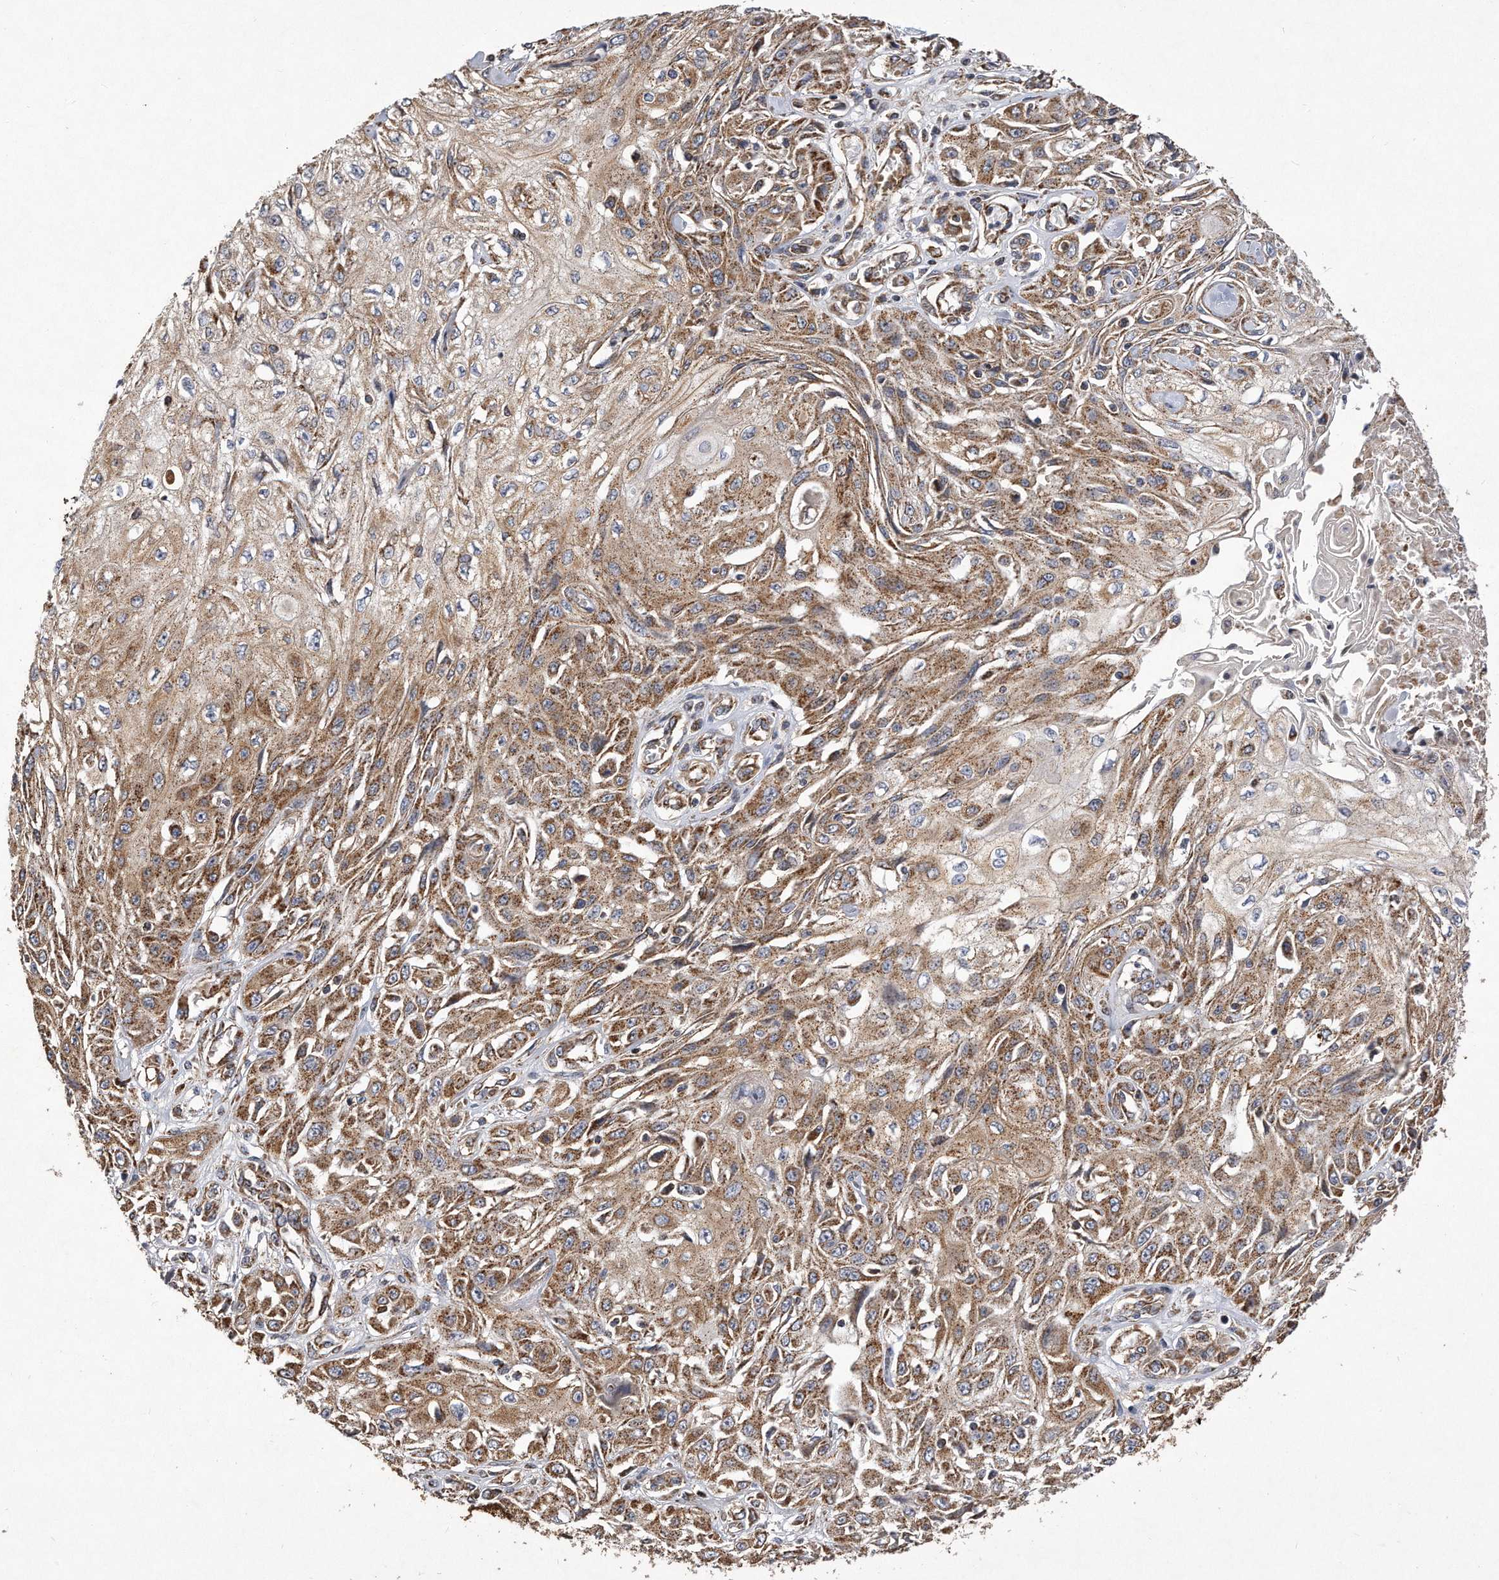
{"staining": {"intensity": "moderate", "quantity": ">75%", "location": "cytoplasmic/membranous"}, "tissue": "skin cancer", "cell_type": "Tumor cells", "image_type": "cancer", "snomed": [{"axis": "morphology", "description": "Squamous cell carcinoma, NOS"}, {"axis": "morphology", "description": "Squamous cell carcinoma, metastatic, NOS"}, {"axis": "topography", "description": "Skin"}, {"axis": "topography", "description": "Lymph node"}], "caption": "Brown immunohistochemical staining in human skin squamous cell carcinoma displays moderate cytoplasmic/membranous expression in approximately >75% of tumor cells.", "gene": "PPP5C", "patient": {"sex": "male", "age": 75}}